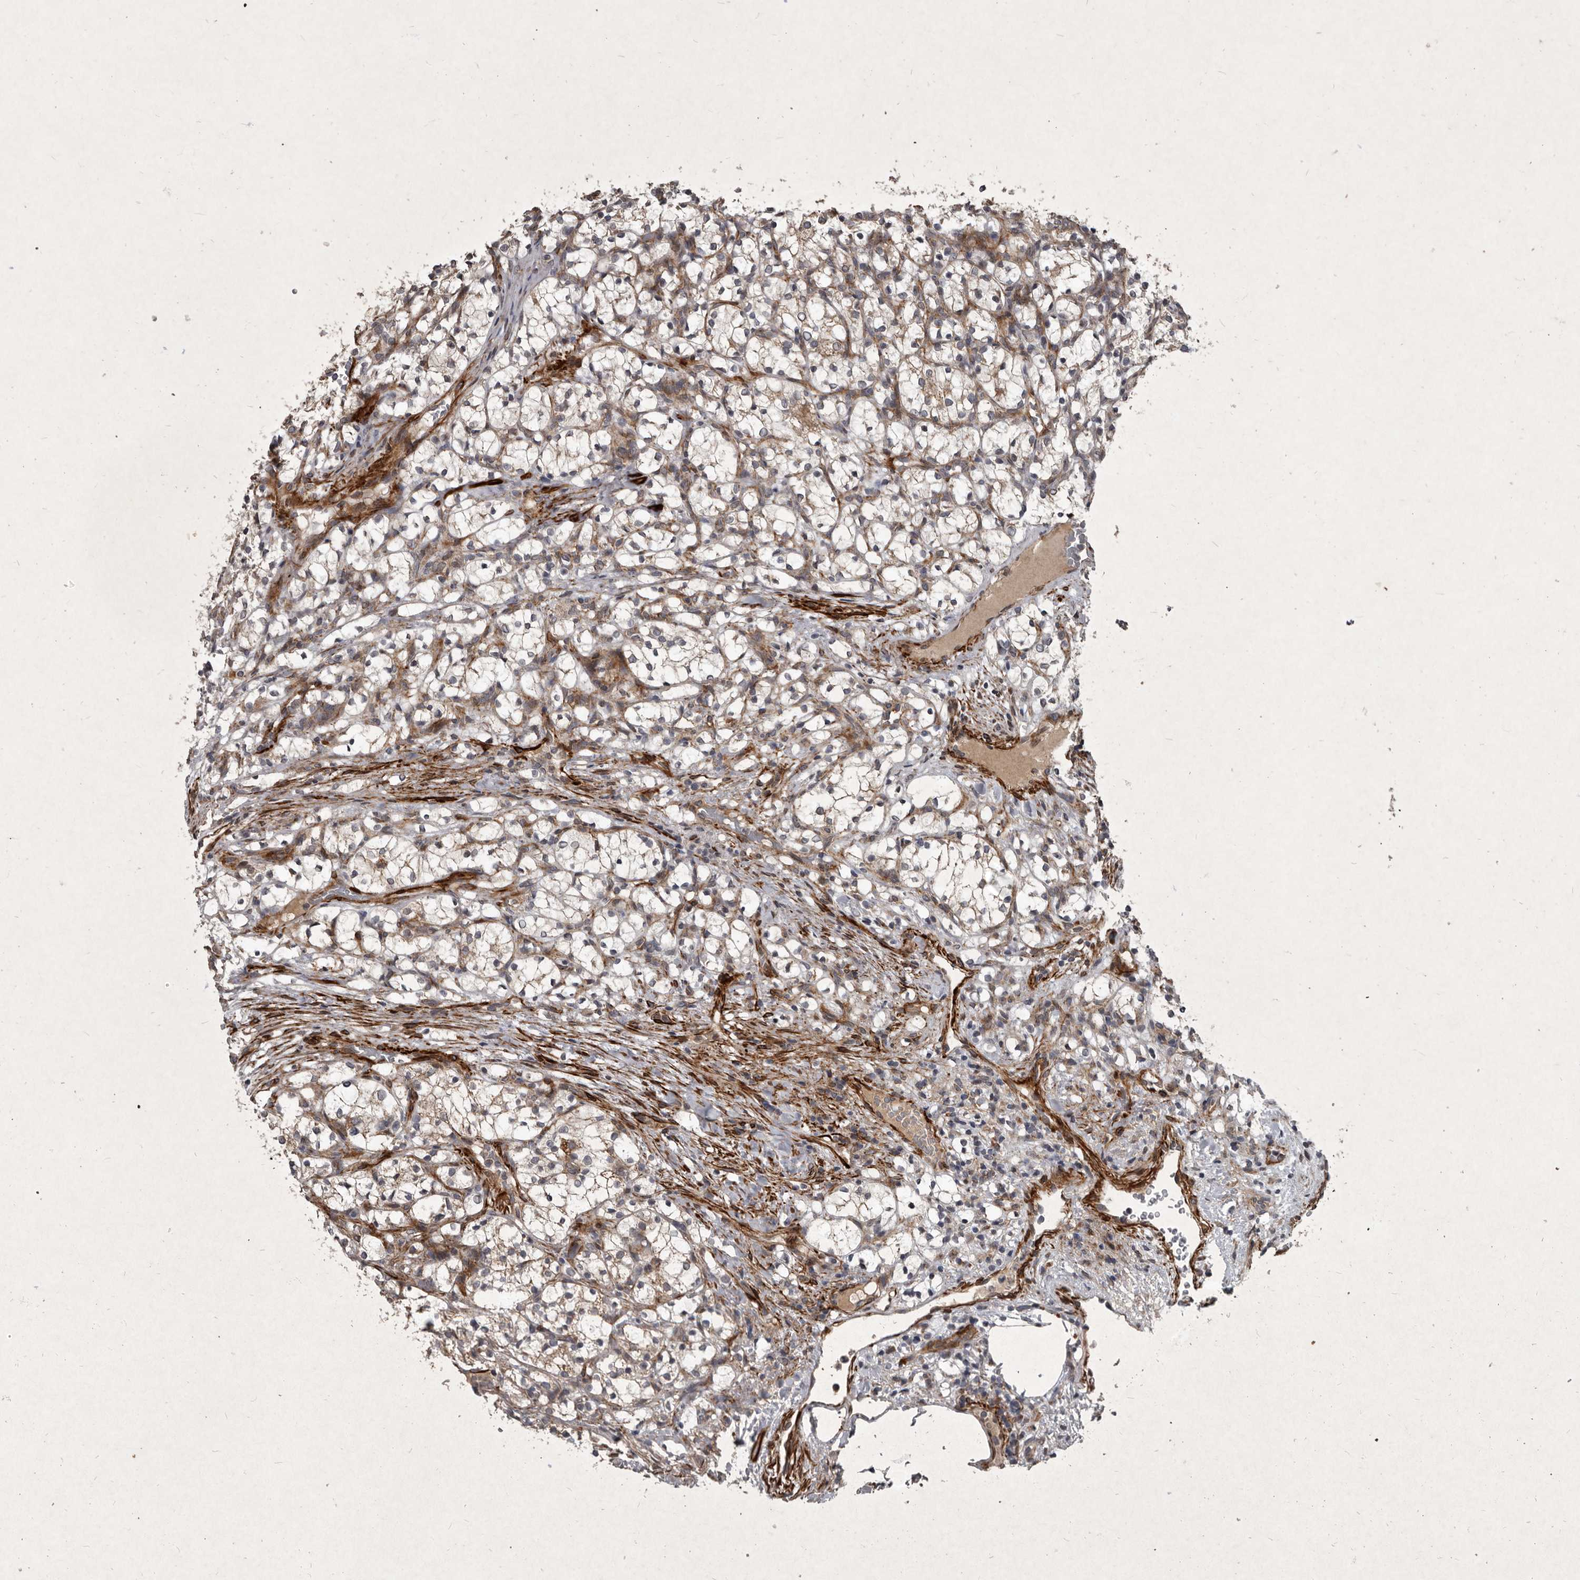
{"staining": {"intensity": "weak", "quantity": ">75%", "location": "cytoplasmic/membranous"}, "tissue": "renal cancer", "cell_type": "Tumor cells", "image_type": "cancer", "snomed": [{"axis": "morphology", "description": "Adenocarcinoma, NOS"}, {"axis": "topography", "description": "Kidney"}], "caption": "About >75% of tumor cells in renal adenocarcinoma reveal weak cytoplasmic/membranous protein staining as visualized by brown immunohistochemical staining.", "gene": "MRPS15", "patient": {"sex": "female", "age": 69}}